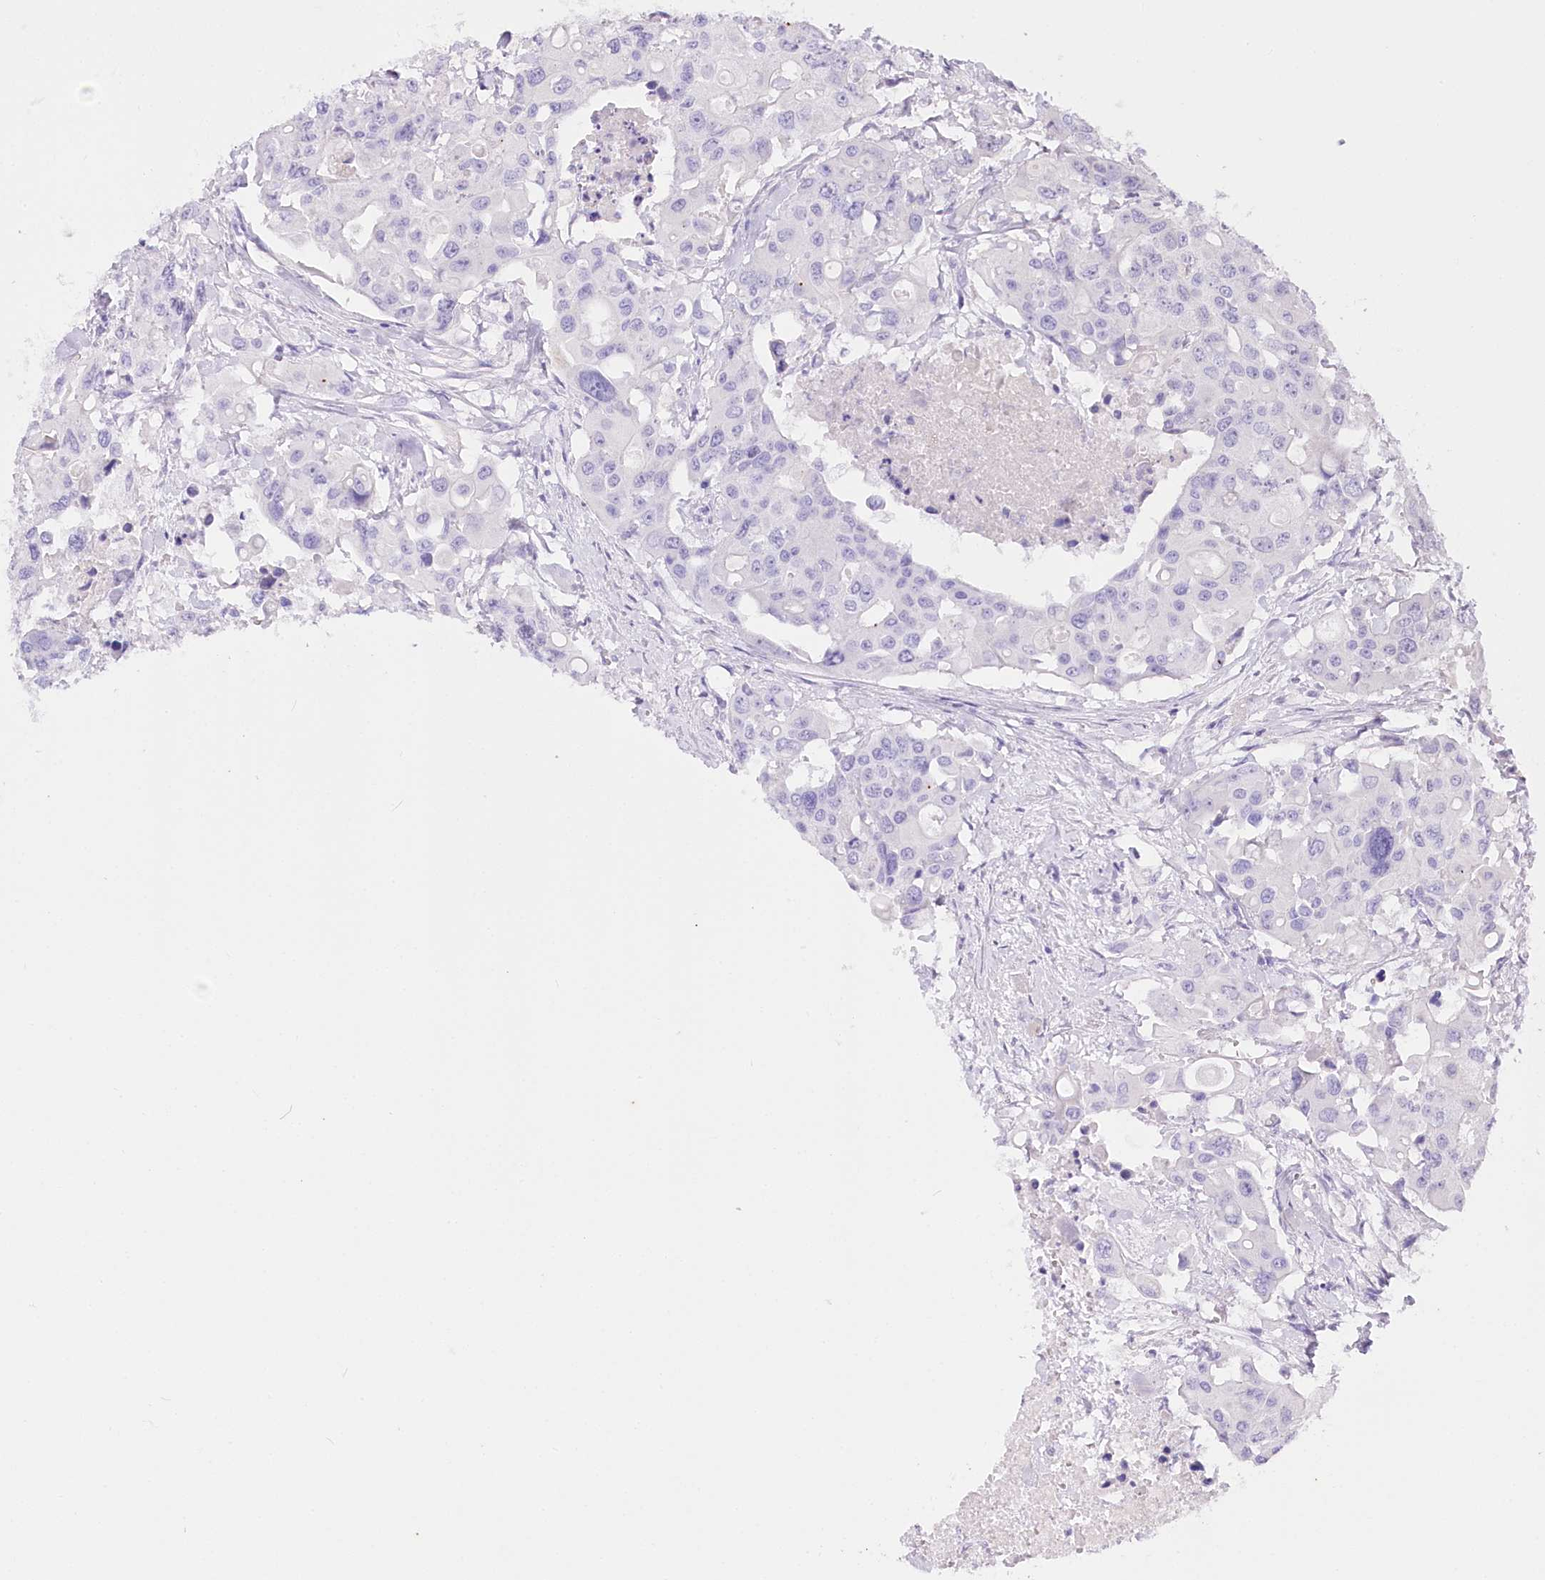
{"staining": {"intensity": "negative", "quantity": "none", "location": "none"}, "tissue": "colorectal cancer", "cell_type": "Tumor cells", "image_type": "cancer", "snomed": [{"axis": "morphology", "description": "Adenocarcinoma, NOS"}, {"axis": "topography", "description": "Colon"}], "caption": "An image of colorectal cancer (adenocarcinoma) stained for a protein shows no brown staining in tumor cells. The staining is performed using DAB (3,3'-diaminobenzidine) brown chromogen with nuclei counter-stained in using hematoxylin.", "gene": "ZNF226", "patient": {"sex": "male", "age": 77}}